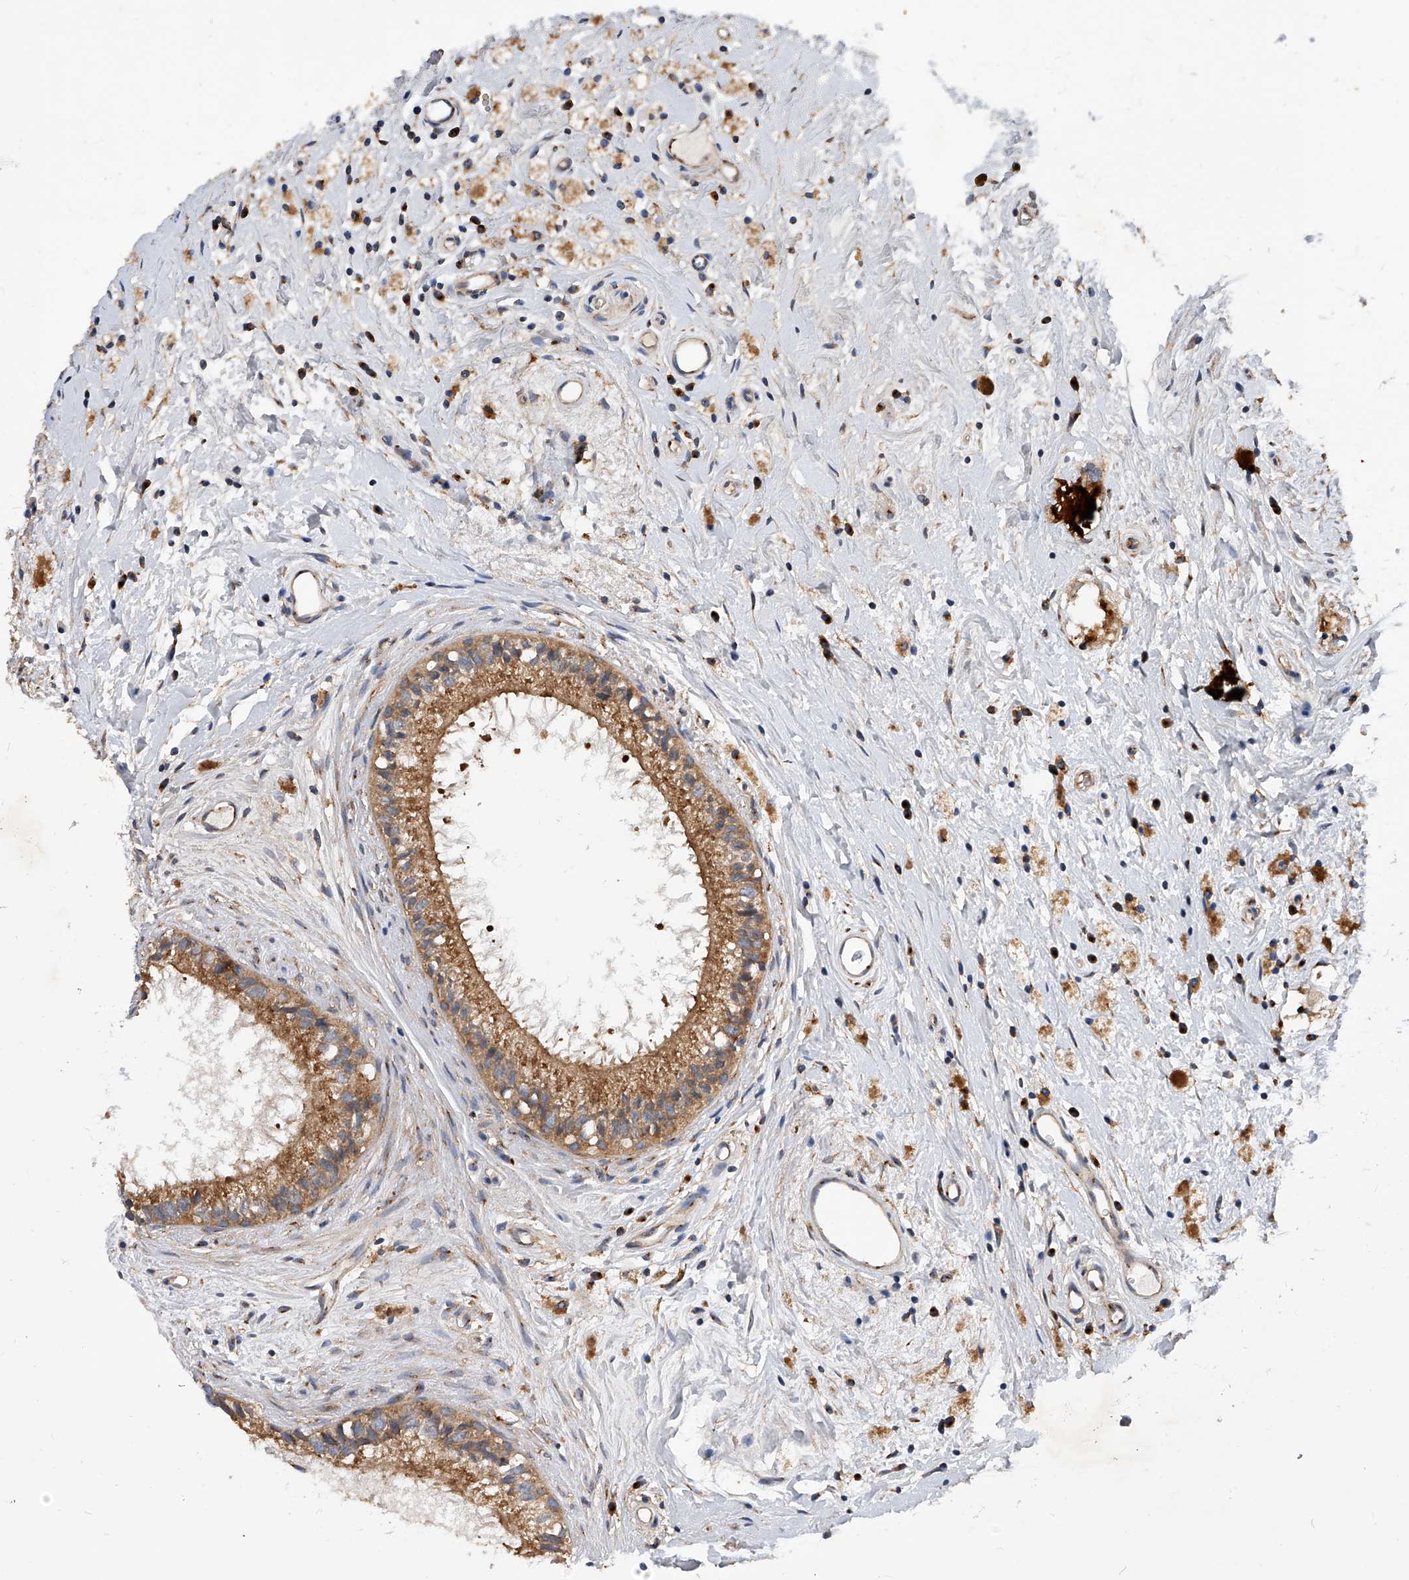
{"staining": {"intensity": "strong", "quantity": ">75%", "location": "cytoplasmic/membranous"}, "tissue": "epididymis", "cell_type": "Glandular cells", "image_type": "normal", "snomed": [{"axis": "morphology", "description": "Normal tissue, NOS"}, {"axis": "topography", "description": "Epididymis"}], "caption": "A high amount of strong cytoplasmic/membranous positivity is present in approximately >75% of glandular cells in unremarkable epididymis.", "gene": "CFAP410", "patient": {"sex": "male", "age": 80}}